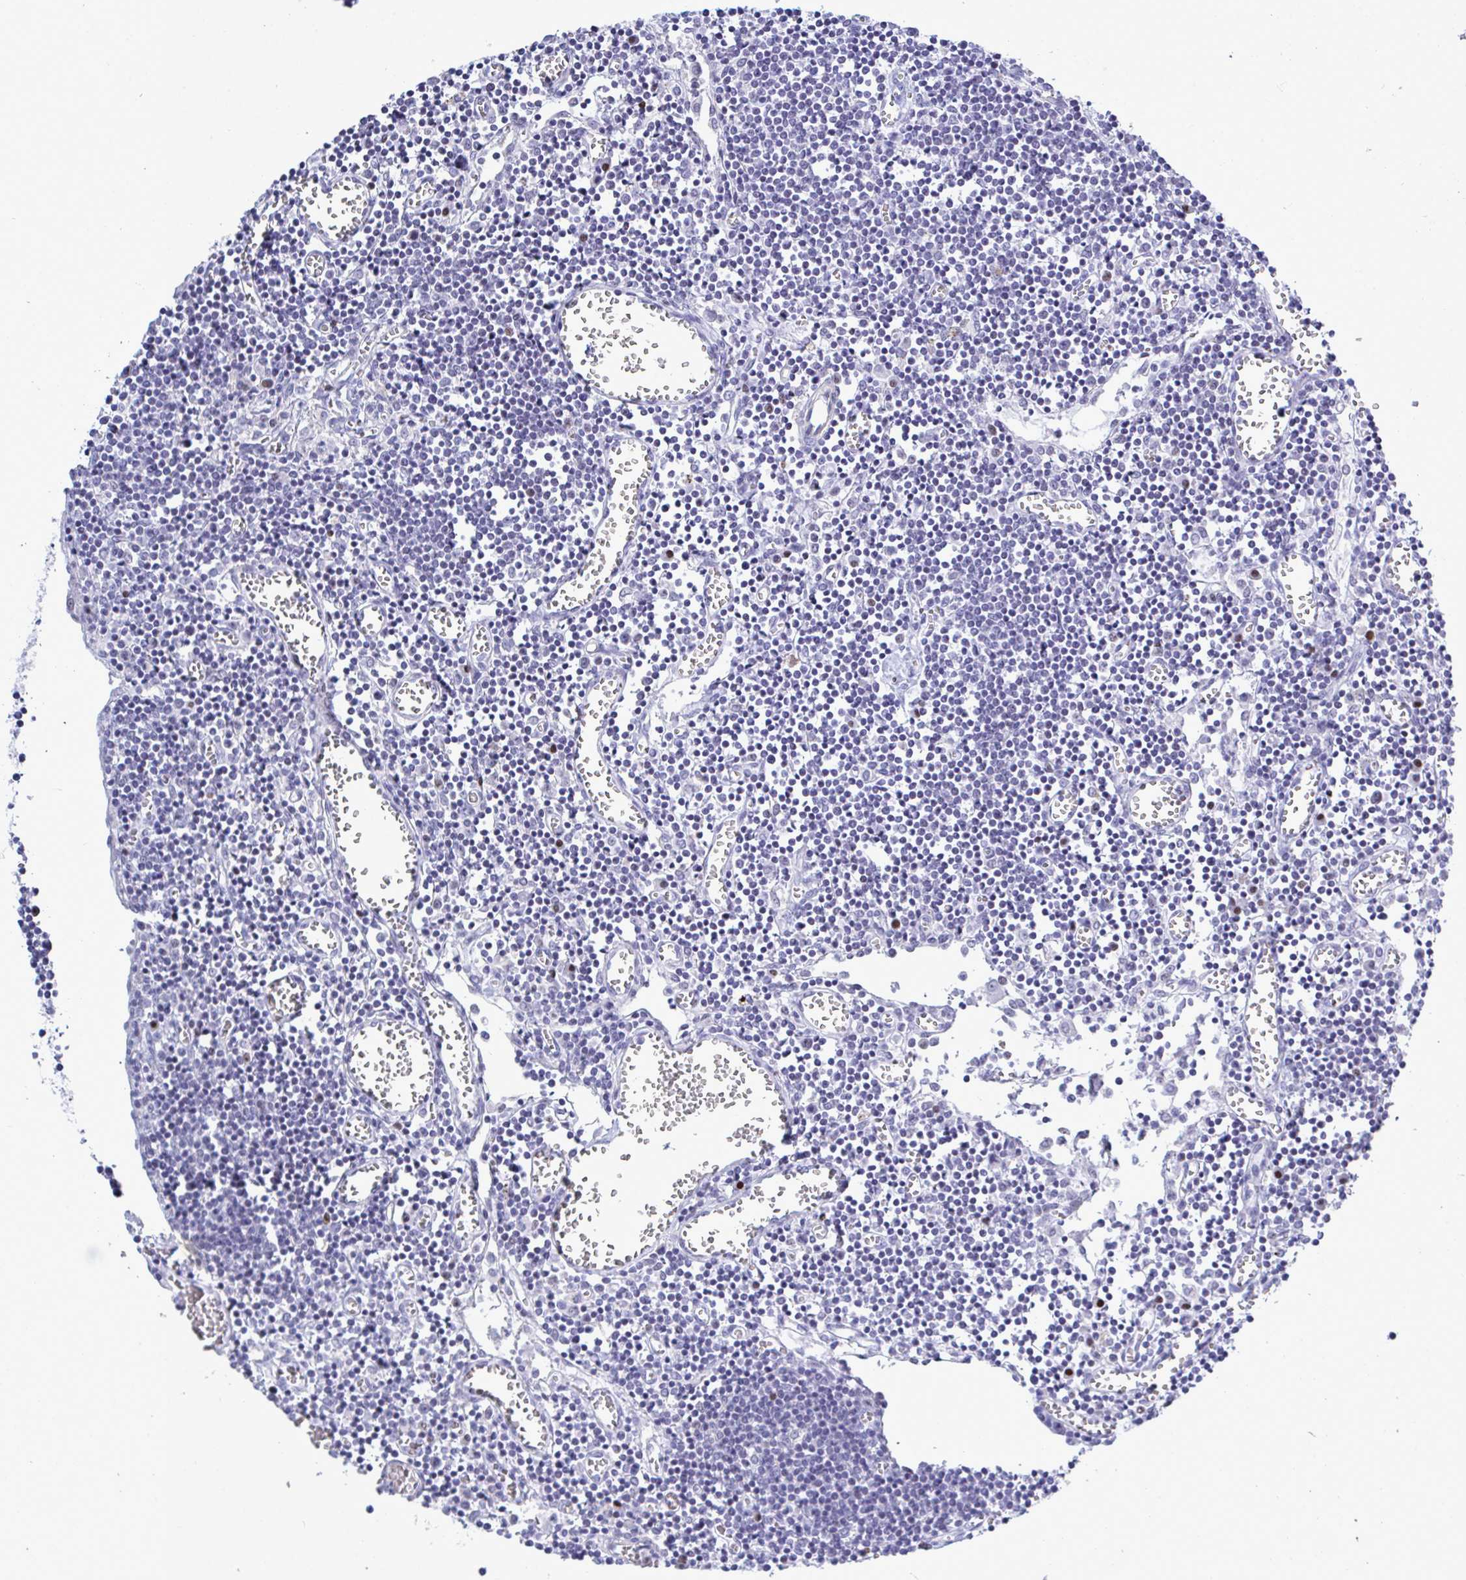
{"staining": {"intensity": "negative", "quantity": "none", "location": "none"}, "tissue": "lymph node", "cell_type": "Germinal center cells", "image_type": "normal", "snomed": [{"axis": "morphology", "description": "Normal tissue, NOS"}, {"axis": "topography", "description": "Lymph node"}], "caption": "There is no significant staining in germinal center cells of lymph node. Nuclei are stained in blue.", "gene": "SLC25A51", "patient": {"sex": "male", "age": 66}}